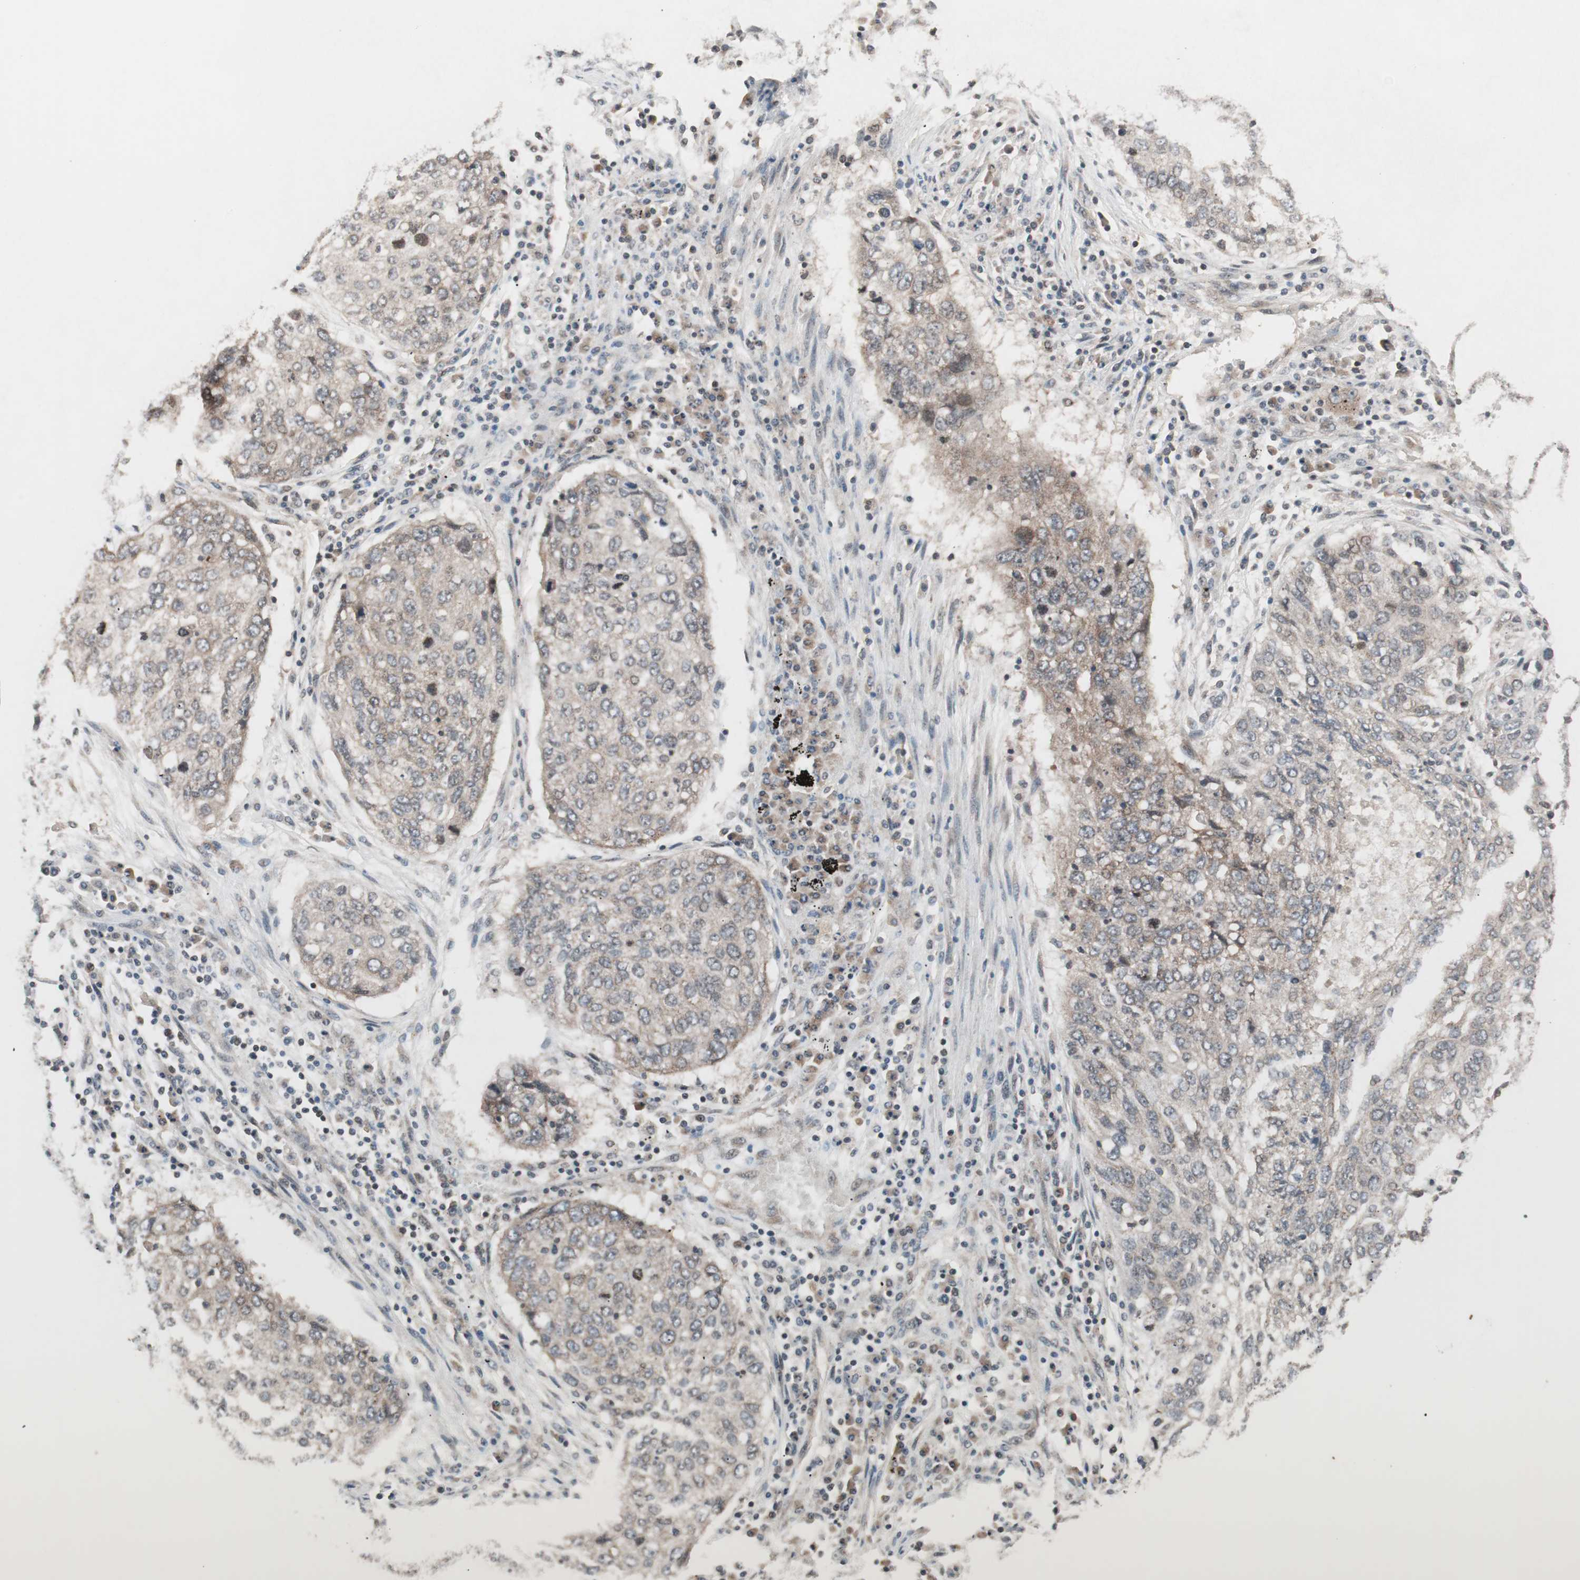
{"staining": {"intensity": "weak", "quantity": ">75%", "location": "cytoplasmic/membranous"}, "tissue": "lung cancer", "cell_type": "Tumor cells", "image_type": "cancer", "snomed": [{"axis": "morphology", "description": "Squamous cell carcinoma, NOS"}, {"axis": "topography", "description": "Lung"}], "caption": "Protein expression analysis of squamous cell carcinoma (lung) exhibits weak cytoplasmic/membranous staining in approximately >75% of tumor cells.", "gene": "FBXO5", "patient": {"sex": "female", "age": 63}}